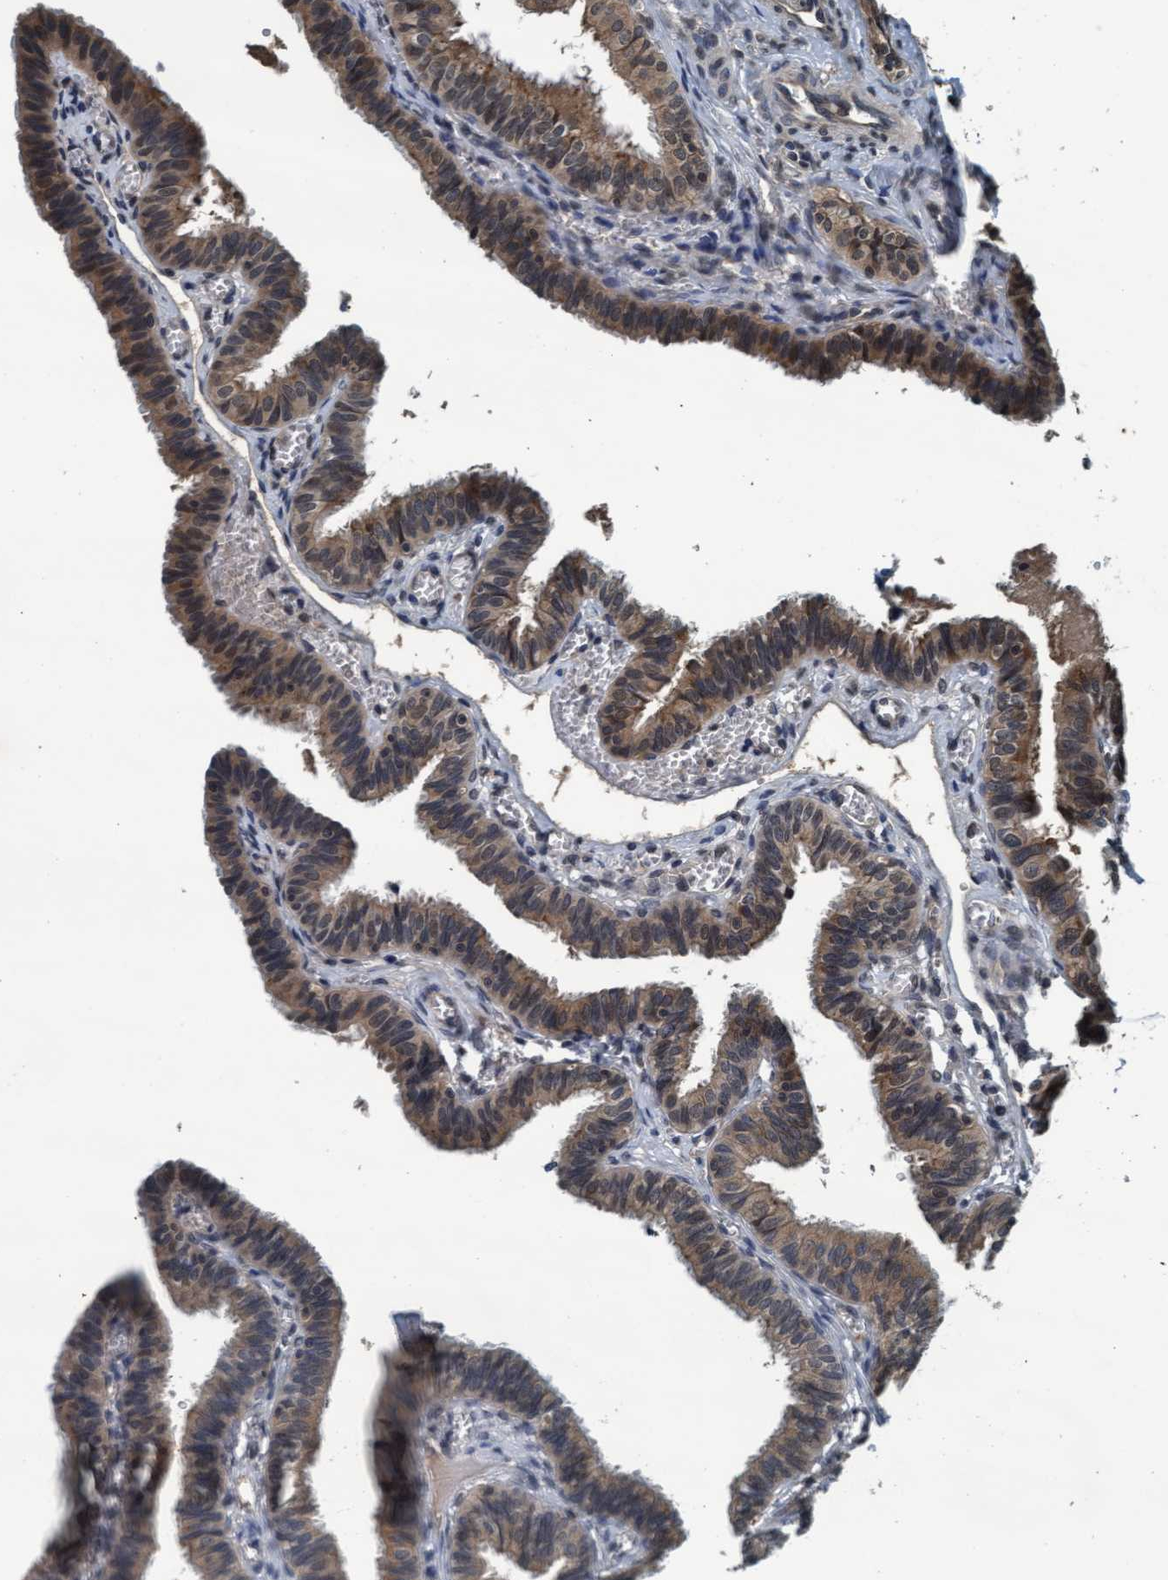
{"staining": {"intensity": "moderate", "quantity": ">75%", "location": "cytoplasmic/membranous,nuclear"}, "tissue": "fallopian tube", "cell_type": "Glandular cells", "image_type": "normal", "snomed": [{"axis": "morphology", "description": "Normal tissue, NOS"}, {"axis": "topography", "description": "Fallopian tube"}], "caption": "Immunohistochemical staining of unremarkable fallopian tube reveals medium levels of moderate cytoplasmic/membranous,nuclear staining in approximately >75% of glandular cells. The staining was performed using DAB to visualize the protein expression in brown, while the nuclei were stained in blue with hematoxylin (Magnification: 20x).", "gene": "WASF1", "patient": {"sex": "female", "age": 46}}